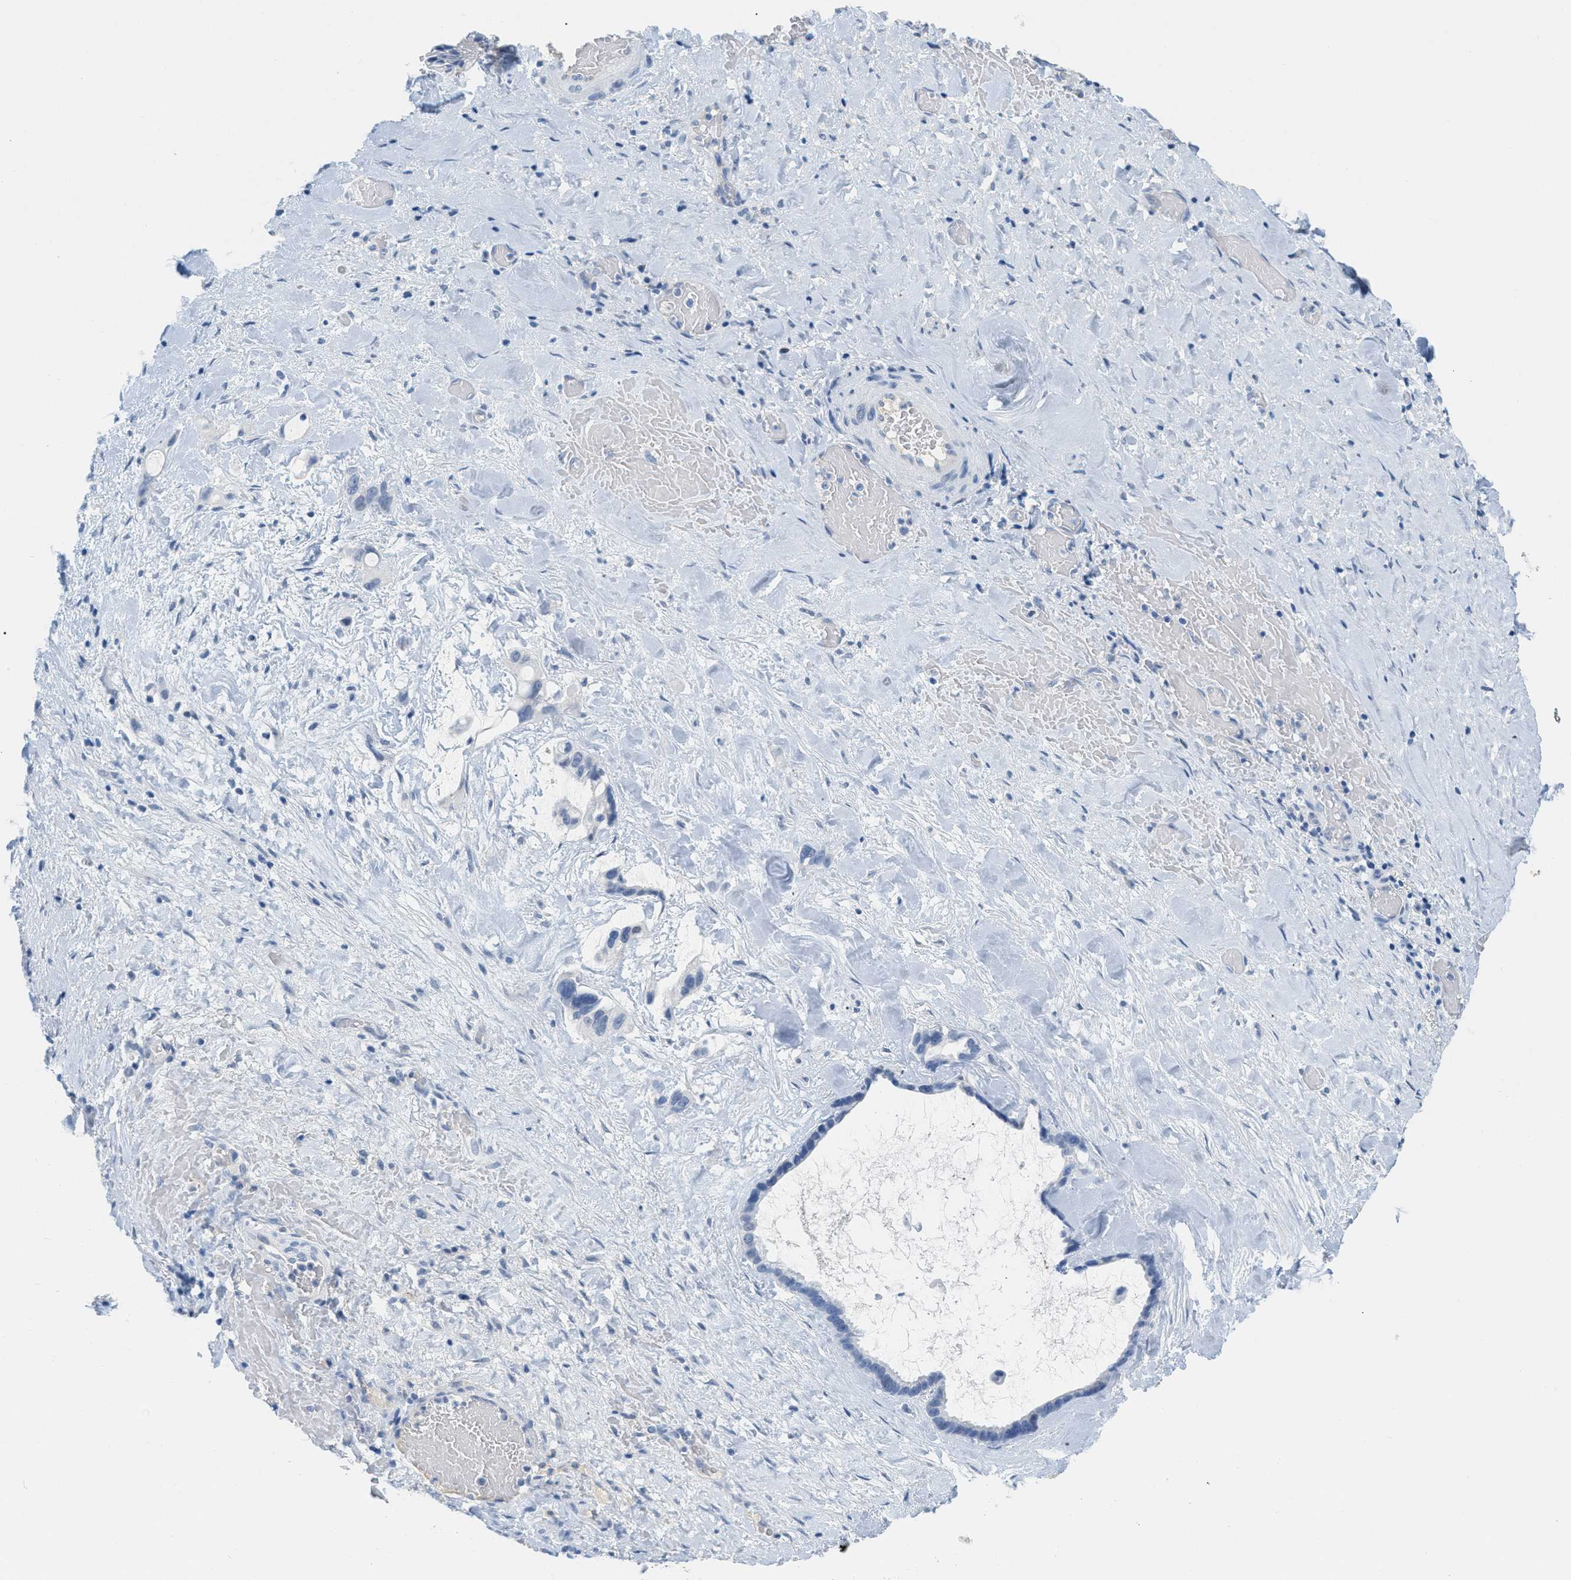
{"staining": {"intensity": "negative", "quantity": "none", "location": "none"}, "tissue": "liver cancer", "cell_type": "Tumor cells", "image_type": "cancer", "snomed": [{"axis": "morphology", "description": "Cholangiocarcinoma"}, {"axis": "topography", "description": "Liver"}], "caption": "This is an immunohistochemistry (IHC) micrograph of liver cholangiocarcinoma. There is no staining in tumor cells.", "gene": "HSF2", "patient": {"sex": "female", "age": 65}}